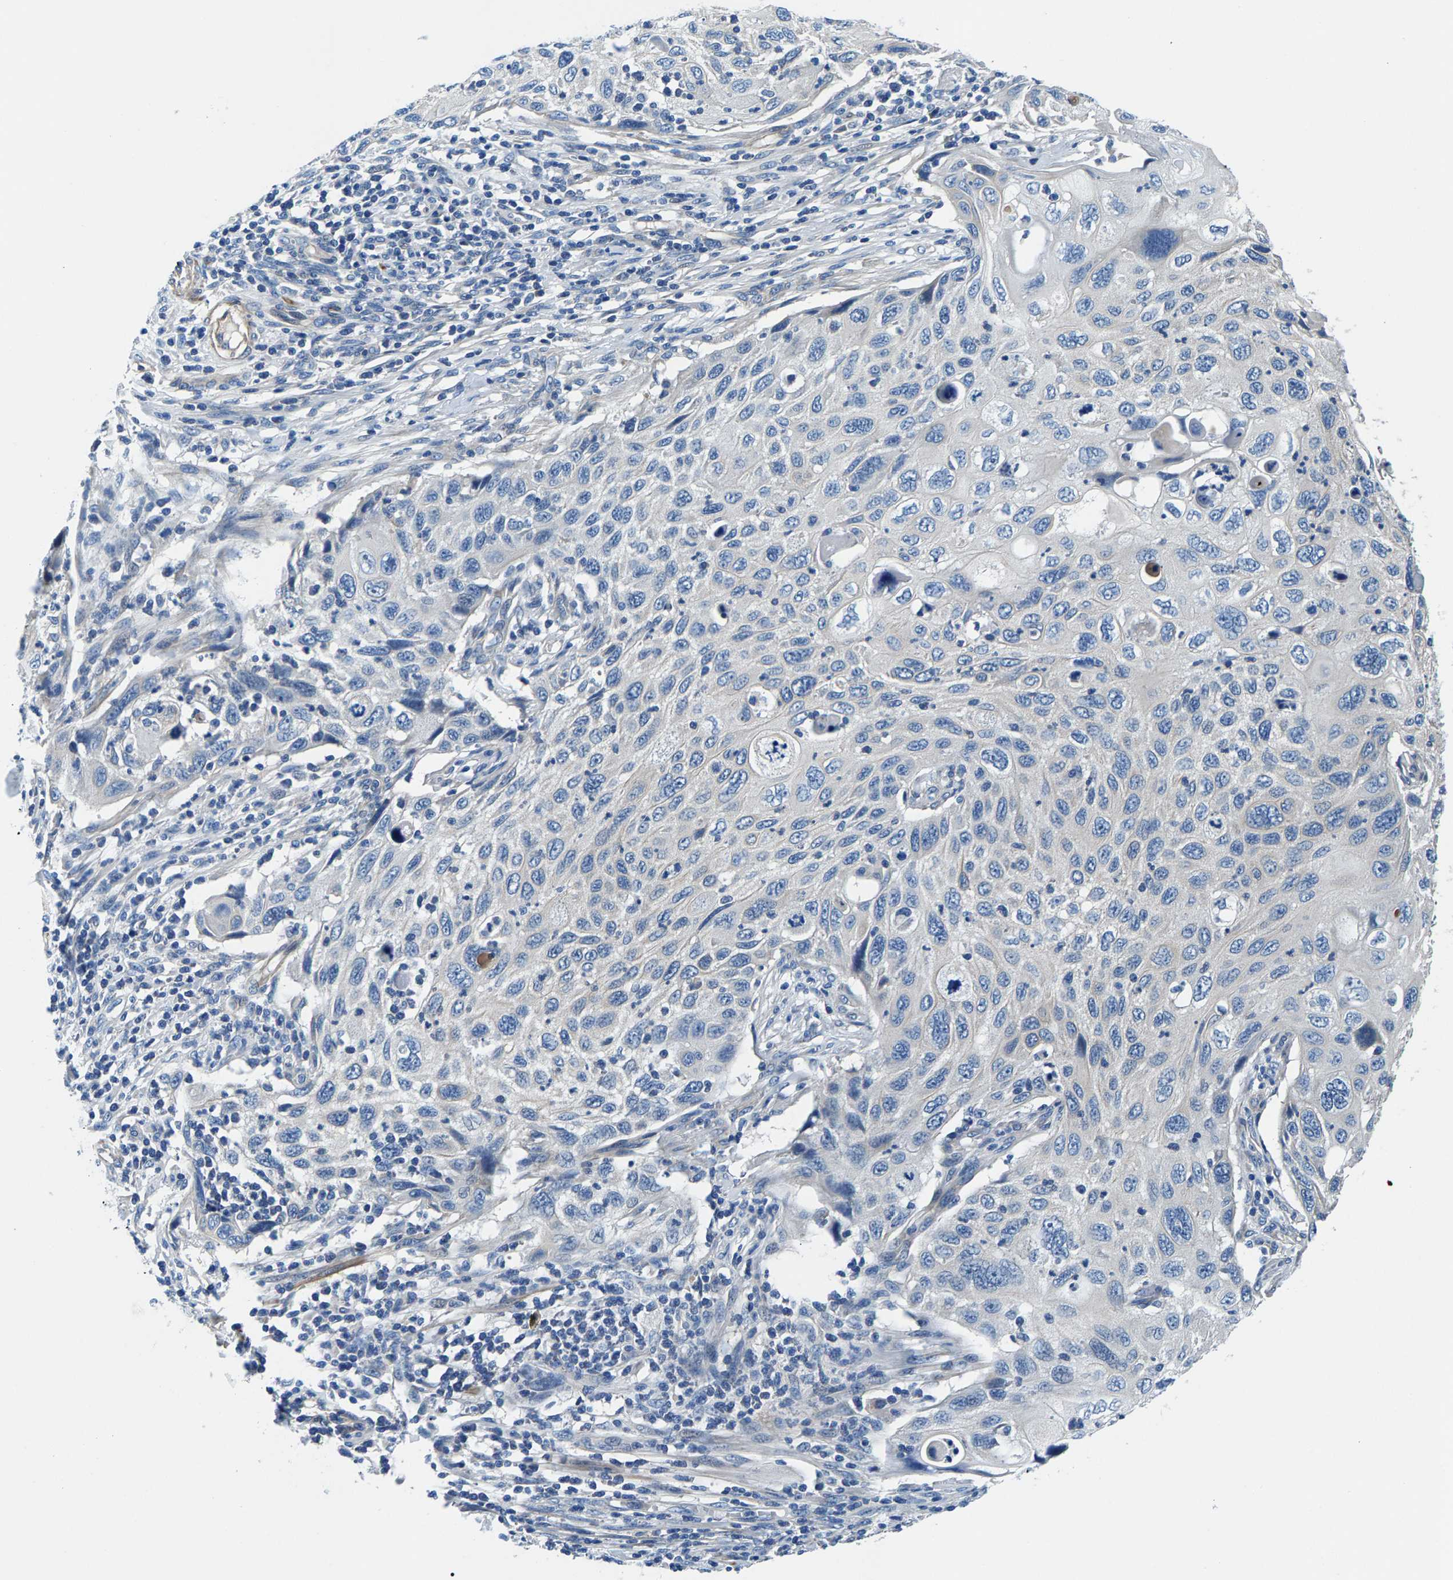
{"staining": {"intensity": "negative", "quantity": "none", "location": "none"}, "tissue": "cervical cancer", "cell_type": "Tumor cells", "image_type": "cancer", "snomed": [{"axis": "morphology", "description": "Squamous cell carcinoma, NOS"}, {"axis": "topography", "description": "Cervix"}], "caption": "Cervical squamous cell carcinoma was stained to show a protein in brown. There is no significant staining in tumor cells. (DAB immunohistochemistry with hematoxylin counter stain).", "gene": "CDRT4", "patient": {"sex": "female", "age": 70}}